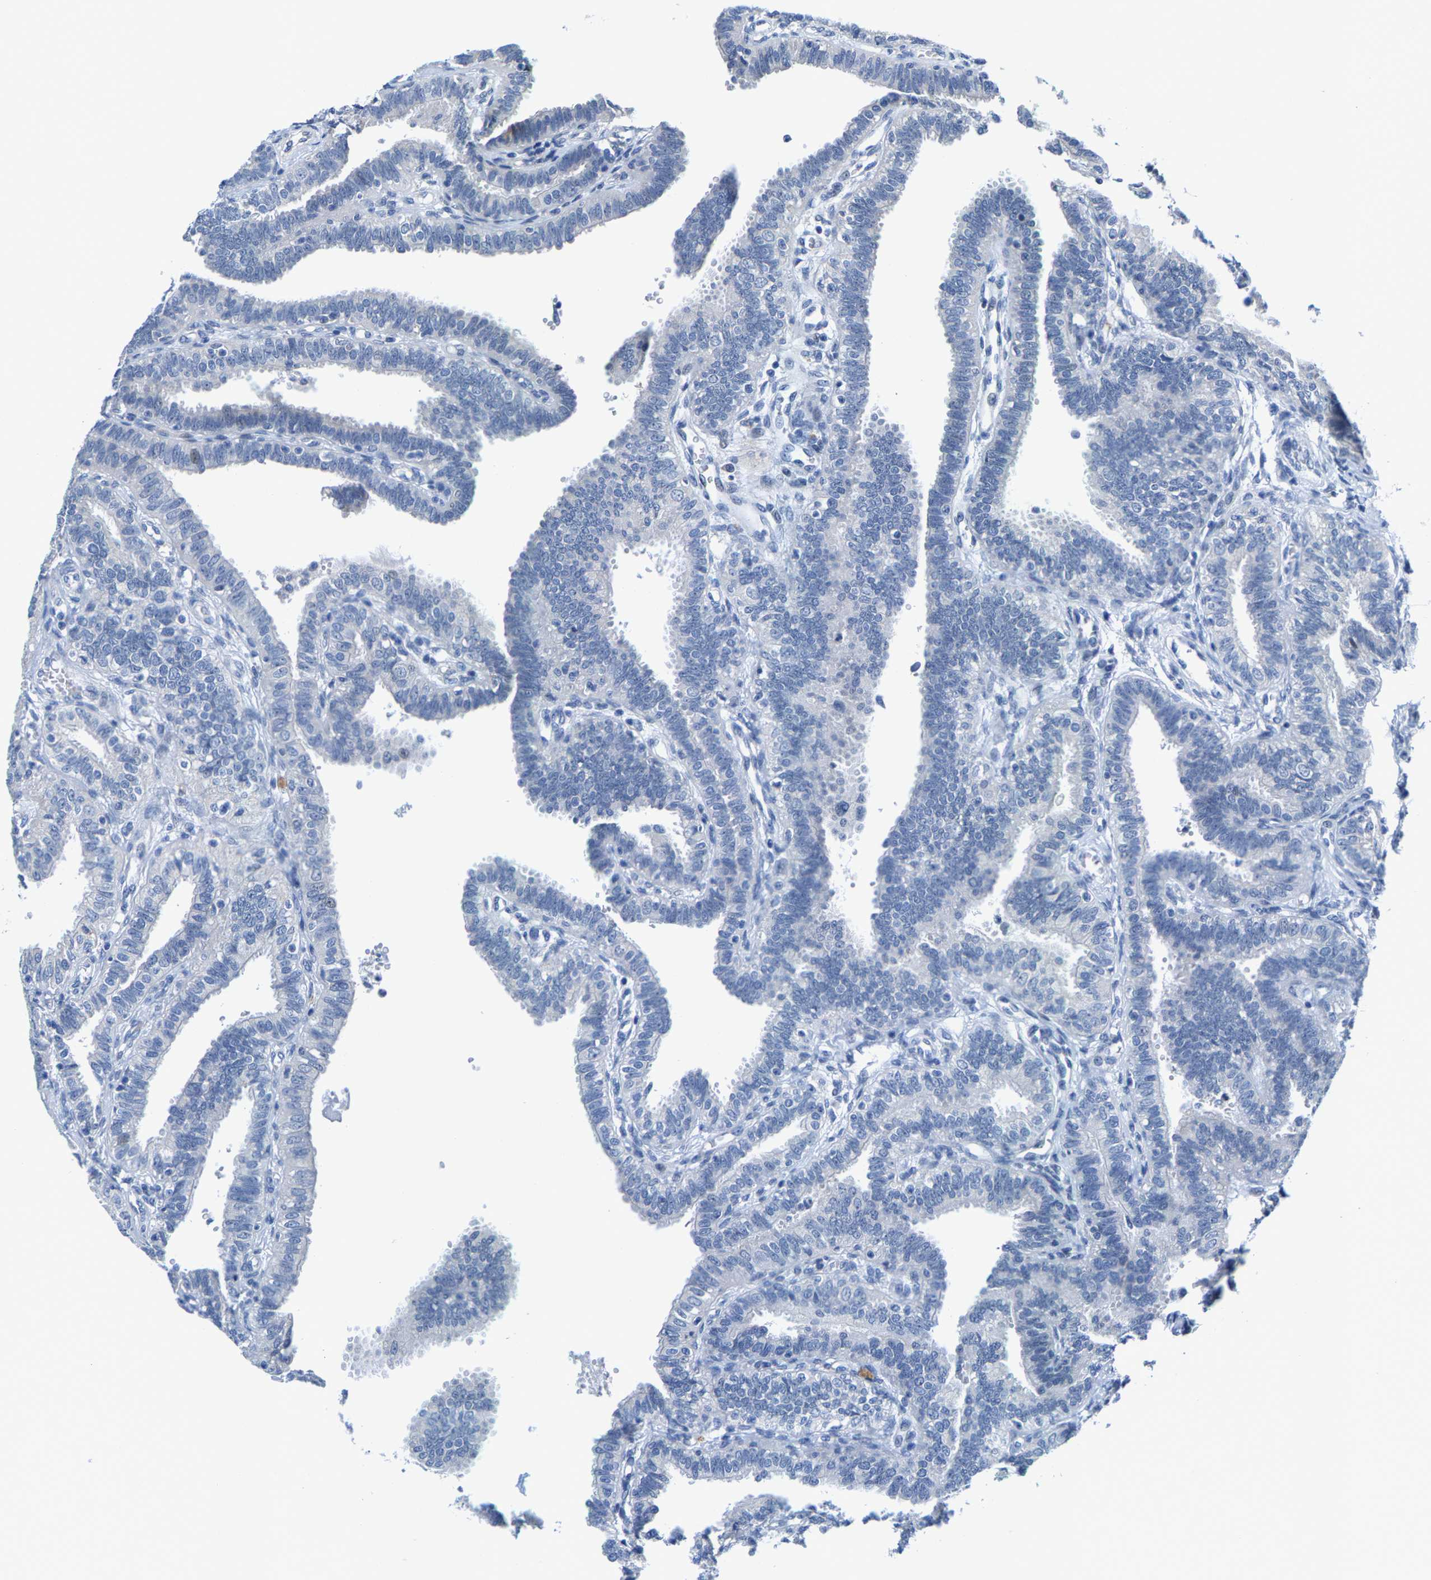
{"staining": {"intensity": "negative", "quantity": "none", "location": "none"}, "tissue": "fallopian tube", "cell_type": "Glandular cells", "image_type": "normal", "snomed": [{"axis": "morphology", "description": "Normal tissue, NOS"}, {"axis": "topography", "description": "Fallopian tube"}, {"axis": "topography", "description": "Placenta"}], "caption": "A micrograph of human fallopian tube is negative for staining in glandular cells. (Stains: DAB (3,3'-diaminobenzidine) immunohistochemistry (IHC) with hematoxylin counter stain, Microscopy: brightfield microscopy at high magnification).", "gene": "KLHL1", "patient": {"sex": "female", "age": 34}}